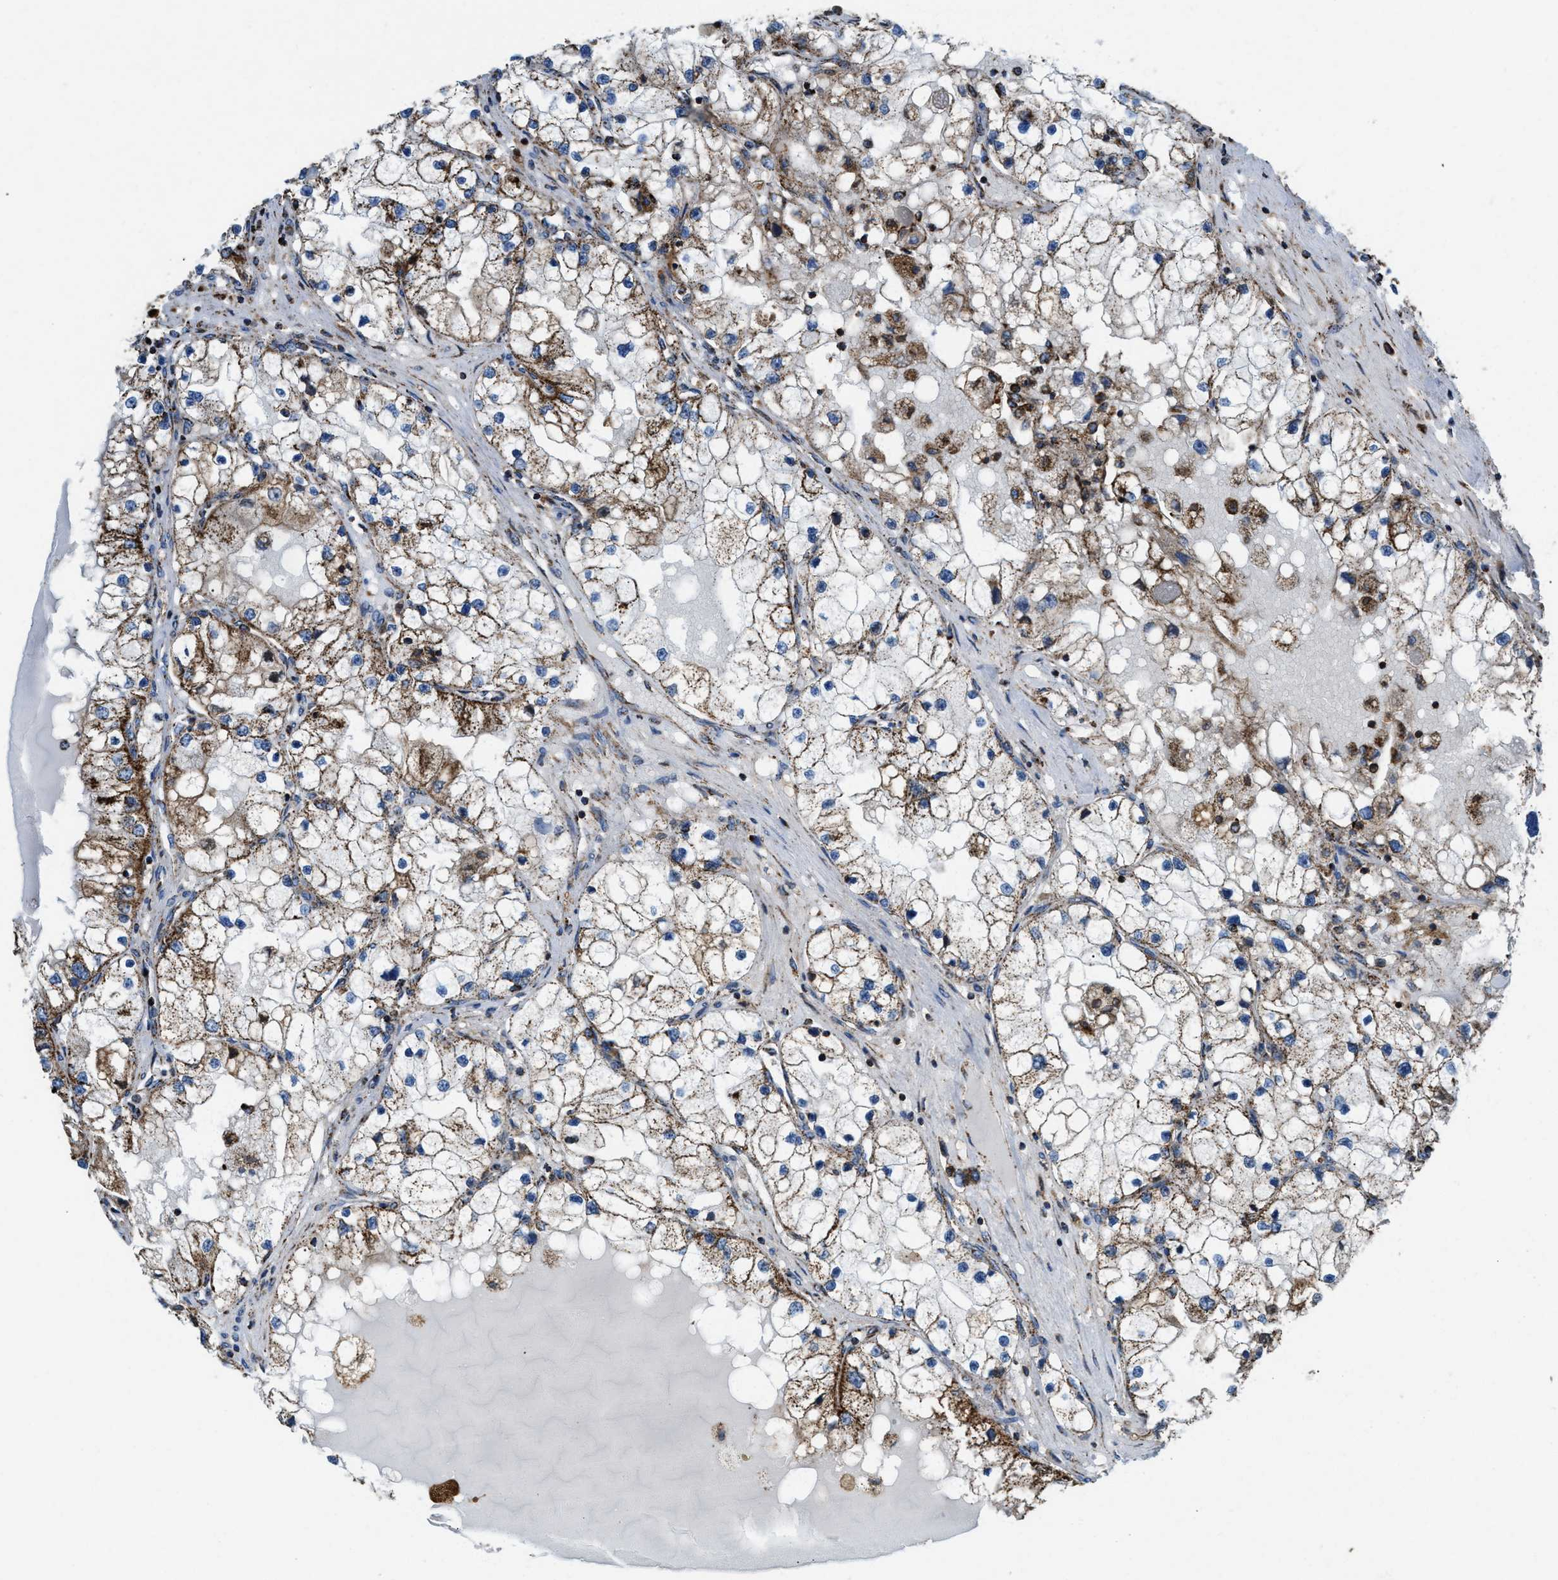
{"staining": {"intensity": "moderate", "quantity": ">75%", "location": "cytoplasmic/membranous"}, "tissue": "renal cancer", "cell_type": "Tumor cells", "image_type": "cancer", "snomed": [{"axis": "morphology", "description": "Adenocarcinoma, NOS"}, {"axis": "topography", "description": "Kidney"}], "caption": "Human renal cancer stained with a brown dye shows moderate cytoplasmic/membranous positive positivity in about >75% of tumor cells.", "gene": "ECHS1", "patient": {"sex": "male", "age": 68}}